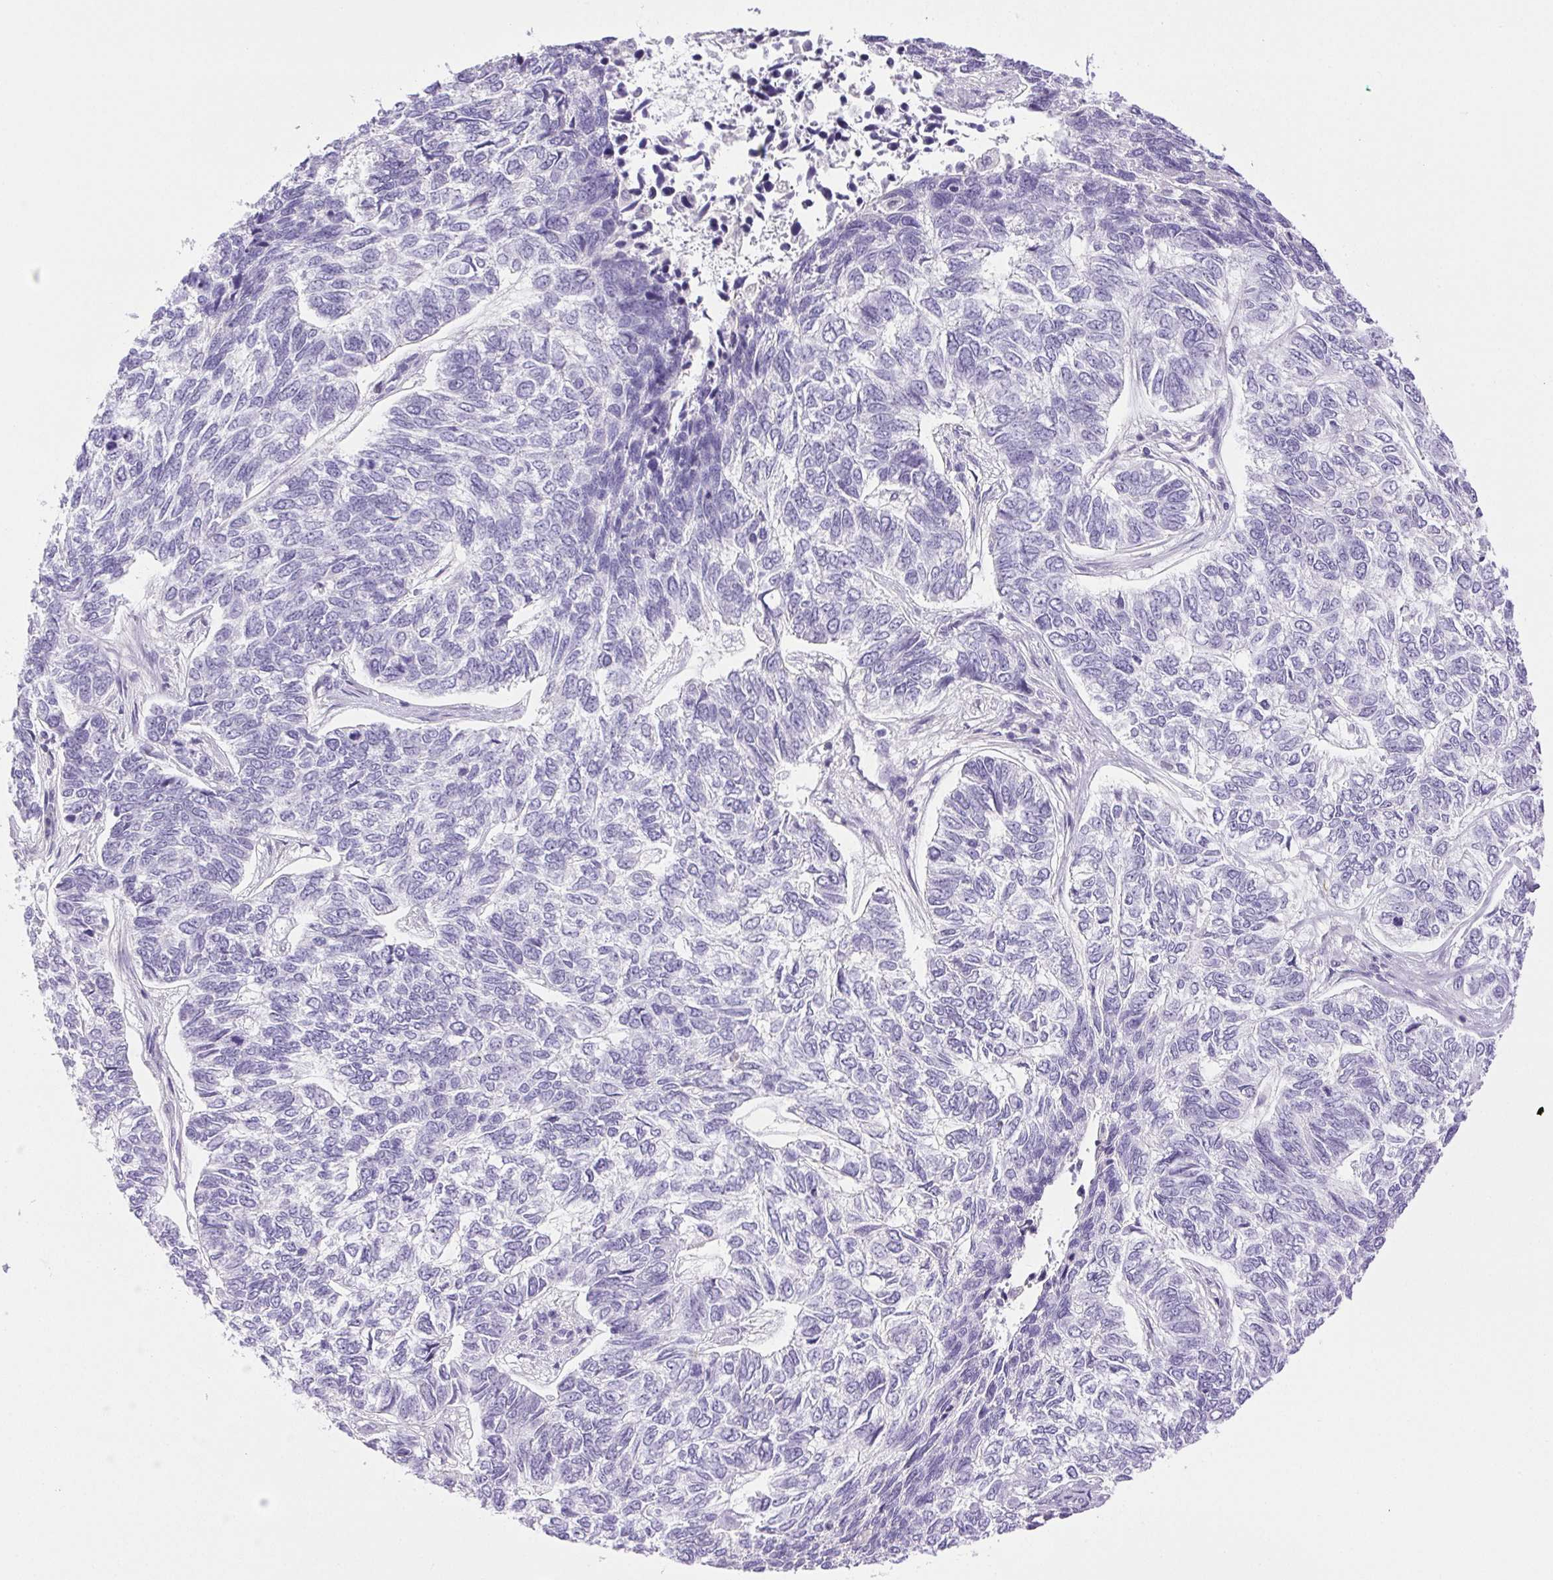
{"staining": {"intensity": "negative", "quantity": "none", "location": "none"}, "tissue": "skin cancer", "cell_type": "Tumor cells", "image_type": "cancer", "snomed": [{"axis": "morphology", "description": "Basal cell carcinoma"}, {"axis": "topography", "description": "Skin"}], "caption": "Tumor cells show no significant expression in skin basal cell carcinoma. Nuclei are stained in blue.", "gene": "PAPPA2", "patient": {"sex": "female", "age": 65}}